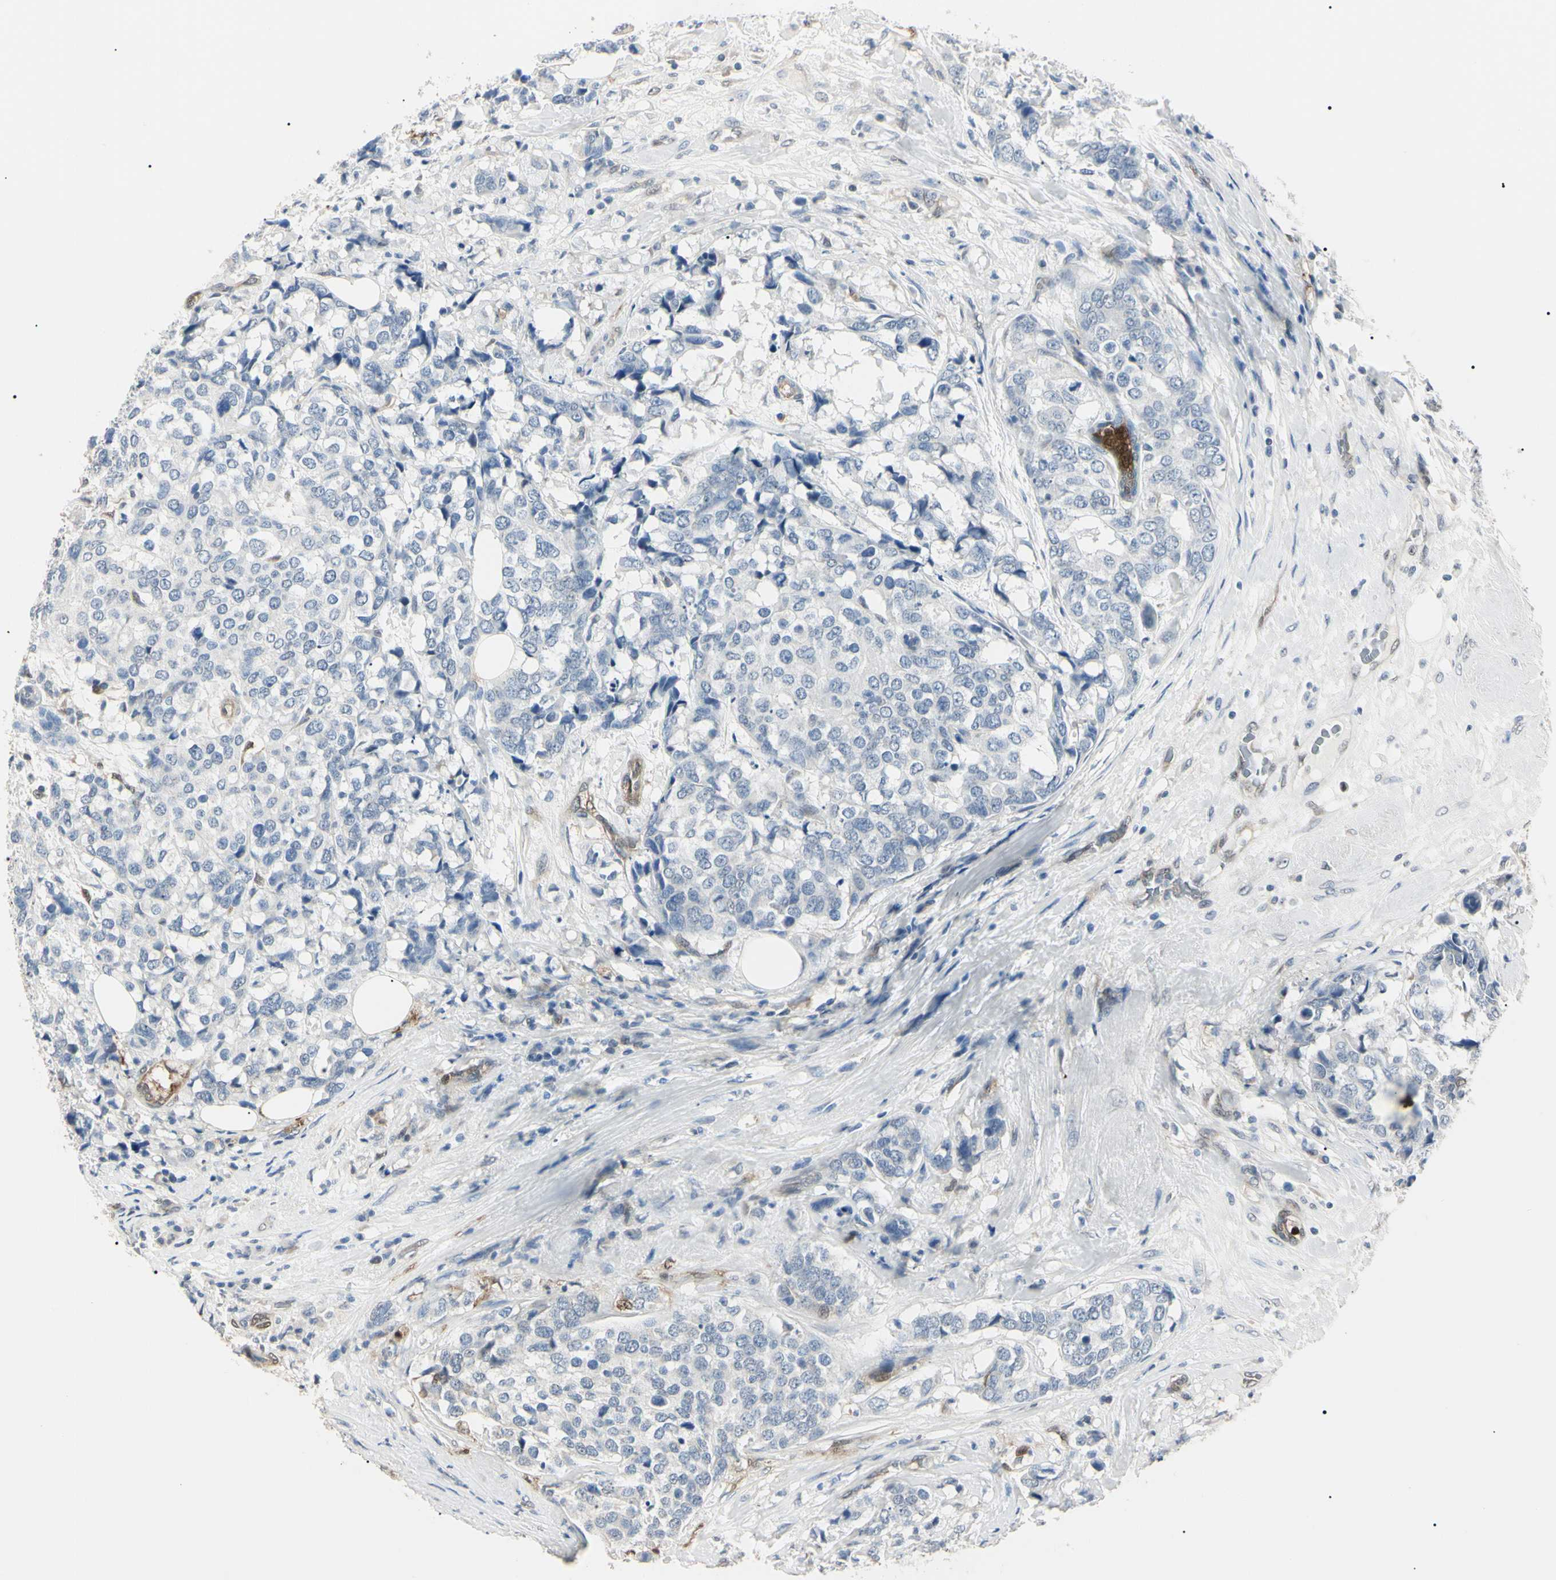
{"staining": {"intensity": "negative", "quantity": "none", "location": "none"}, "tissue": "breast cancer", "cell_type": "Tumor cells", "image_type": "cancer", "snomed": [{"axis": "morphology", "description": "Lobular carcinoma"}, {"axis": "topography", "description": "Breast"}], "caption": "Photomicrograph shows no significant protein staining in tumor cells of breast lobular carcinoma.", "gene": "AKR1C3", "patient": {"sex": "female", "age": 59}}